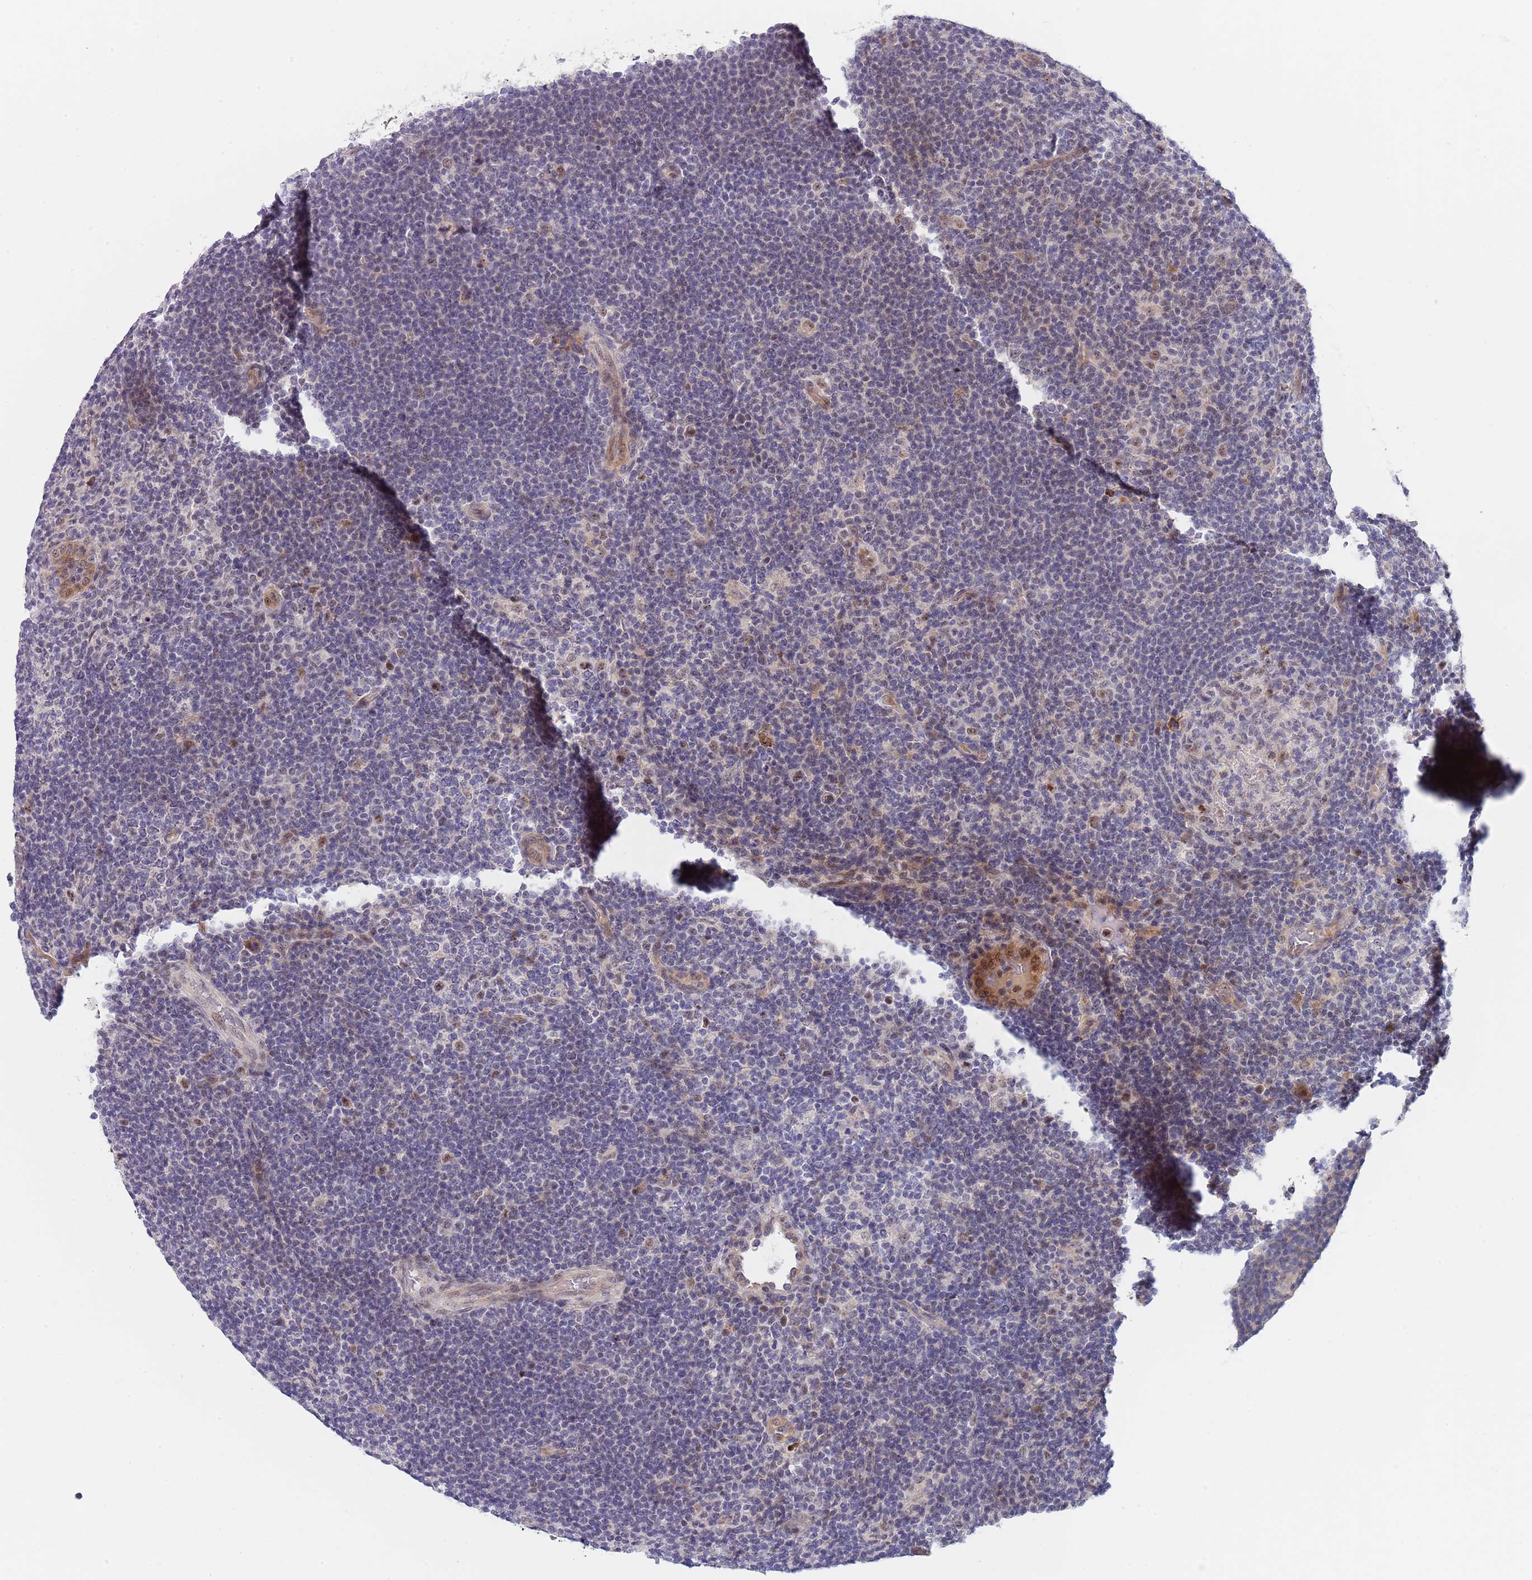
{"staining": {"intensity": "weak", "quantity": "<25%", "location": "nuclear"}, "tissue": "lymphoma", "cell_type": "Tumor cells", "image_type": "cancer", "snomed": [{"axis": "morphology", "description": "Hodgkin's disease, NOS"}, {"axis": "topography", "description": "Lymph node"}], "caption": "There is no significant expression in tumor cells of Hodgkin's disease. (Brightfield microscopy of DAB IHC at high magnification).", "gene": "PLCL2", "patient": {"sex": "female", "age": 57}}